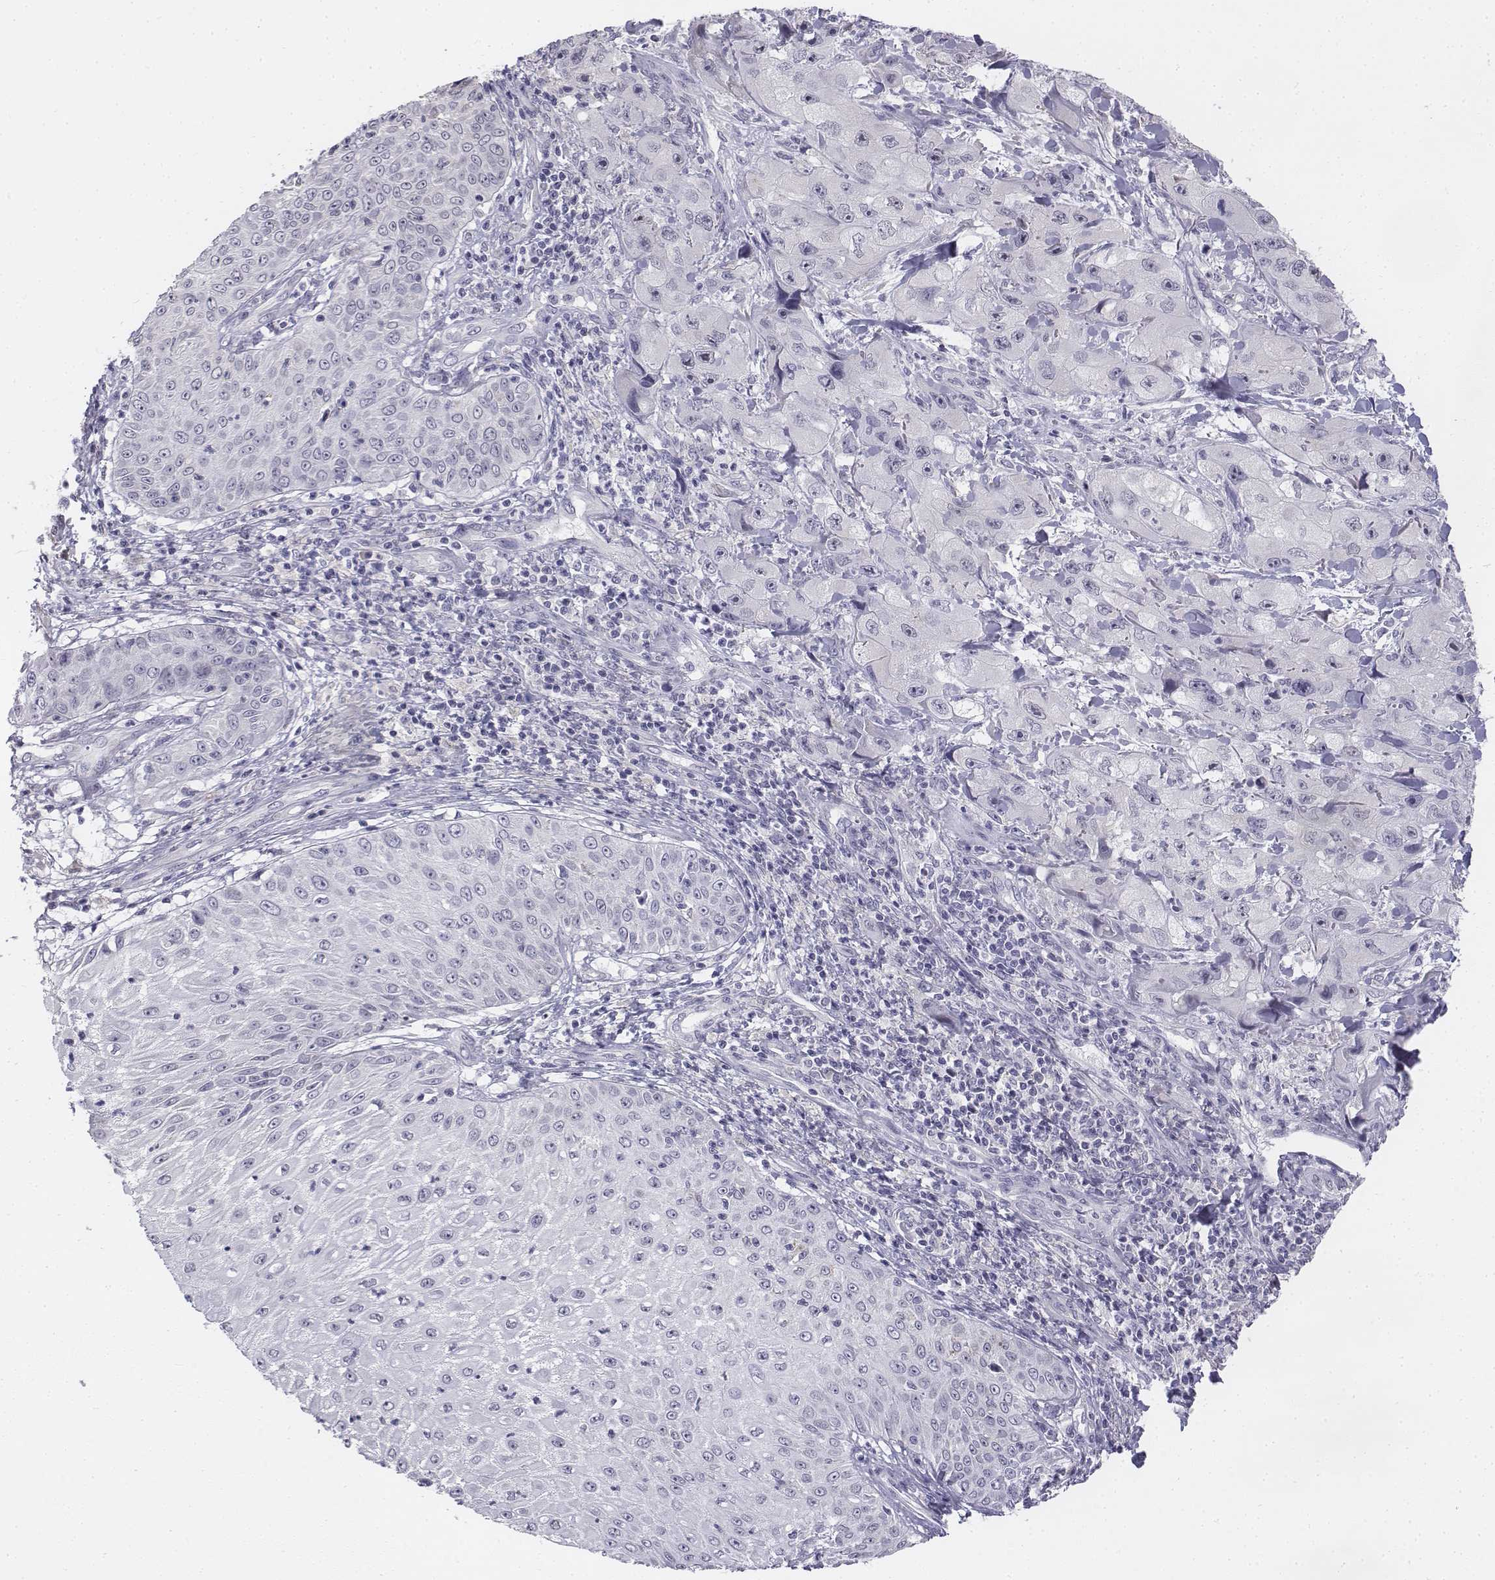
{"staining": {"intensity": "negative", "quantity": "none", "location": "none"}, "tissue": "skin cancer", "cell_type": "Tumor cells", "image_type": "cancer", "snomed": [{"axis": "morphology", "description": "Squamous cell carcinoma, NOS"}, {"axis": "topography", "description": "Skin"}, {"axis": "topography", "description": "Subcutis"}], "caption": "Immunohistochemical staining of human skin cancer (squamous cell carcinoma) displays no significant positivity in tumor cells.", "gene": "PENK", "patient": {"sex": "male", "age": 73}}